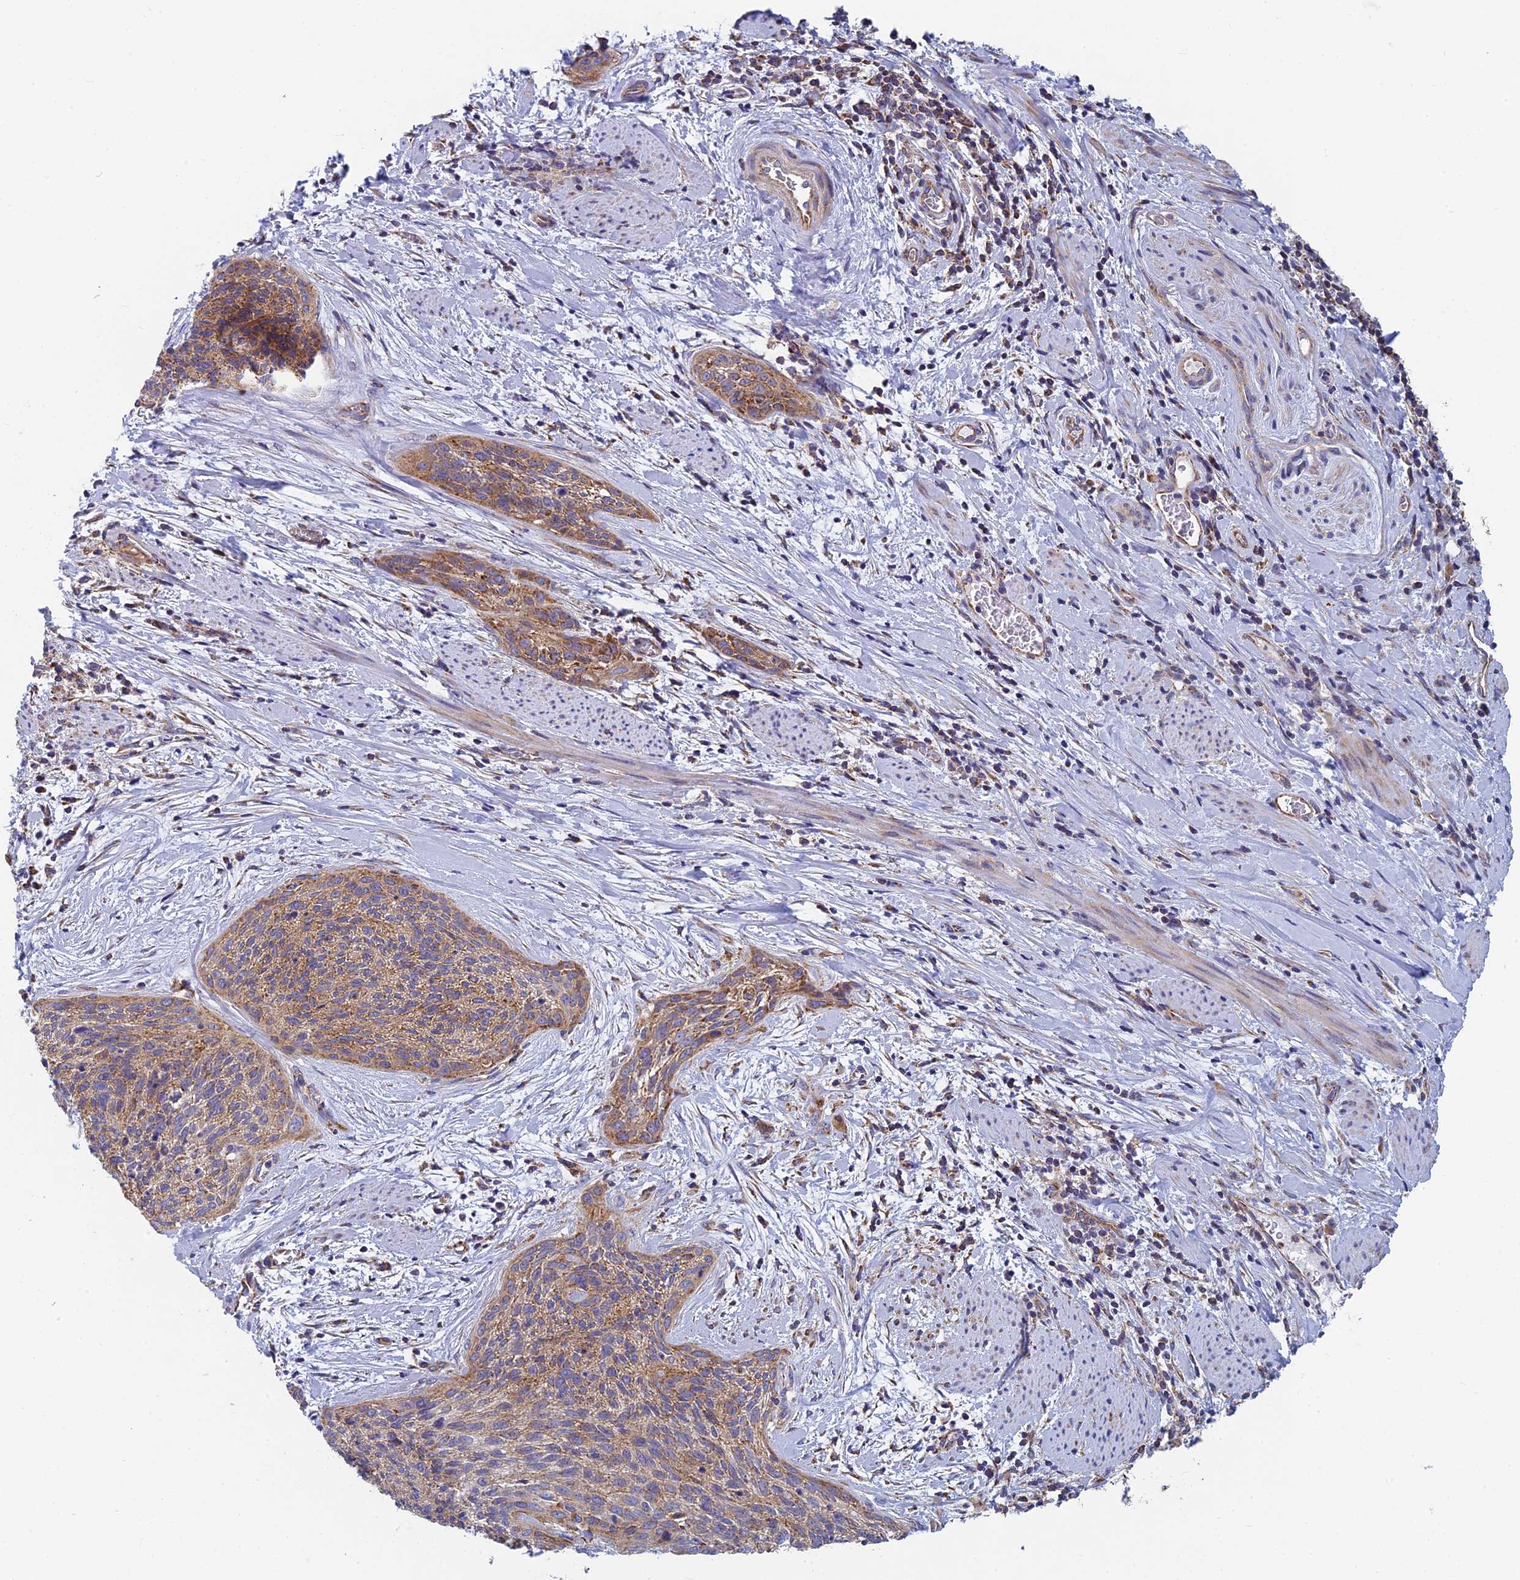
{"staining": {"intensity": "moderate", "quantity": "25%-75%", "location": "cytoplasmic/membranous"}, "tissue": "cervical cancer", "cell_type": "Tumor cells", "image_type": "cancer", "snomed": [{"axis": "morphology", "description": "Squamous cell carcinoma, NOS"}, {"axis": "topography", "description": "Cervix"}], "caption": "IHC micrograph of cervical squamous cell carcinoma stained for a protein (brown), which demonstrates medium levels of moderate cytoplasmic/membranous staining in approximately 25%-75% of tumor cells.", "gene": "MRPS9", "patient": {"sex": "female", "age": 55}}